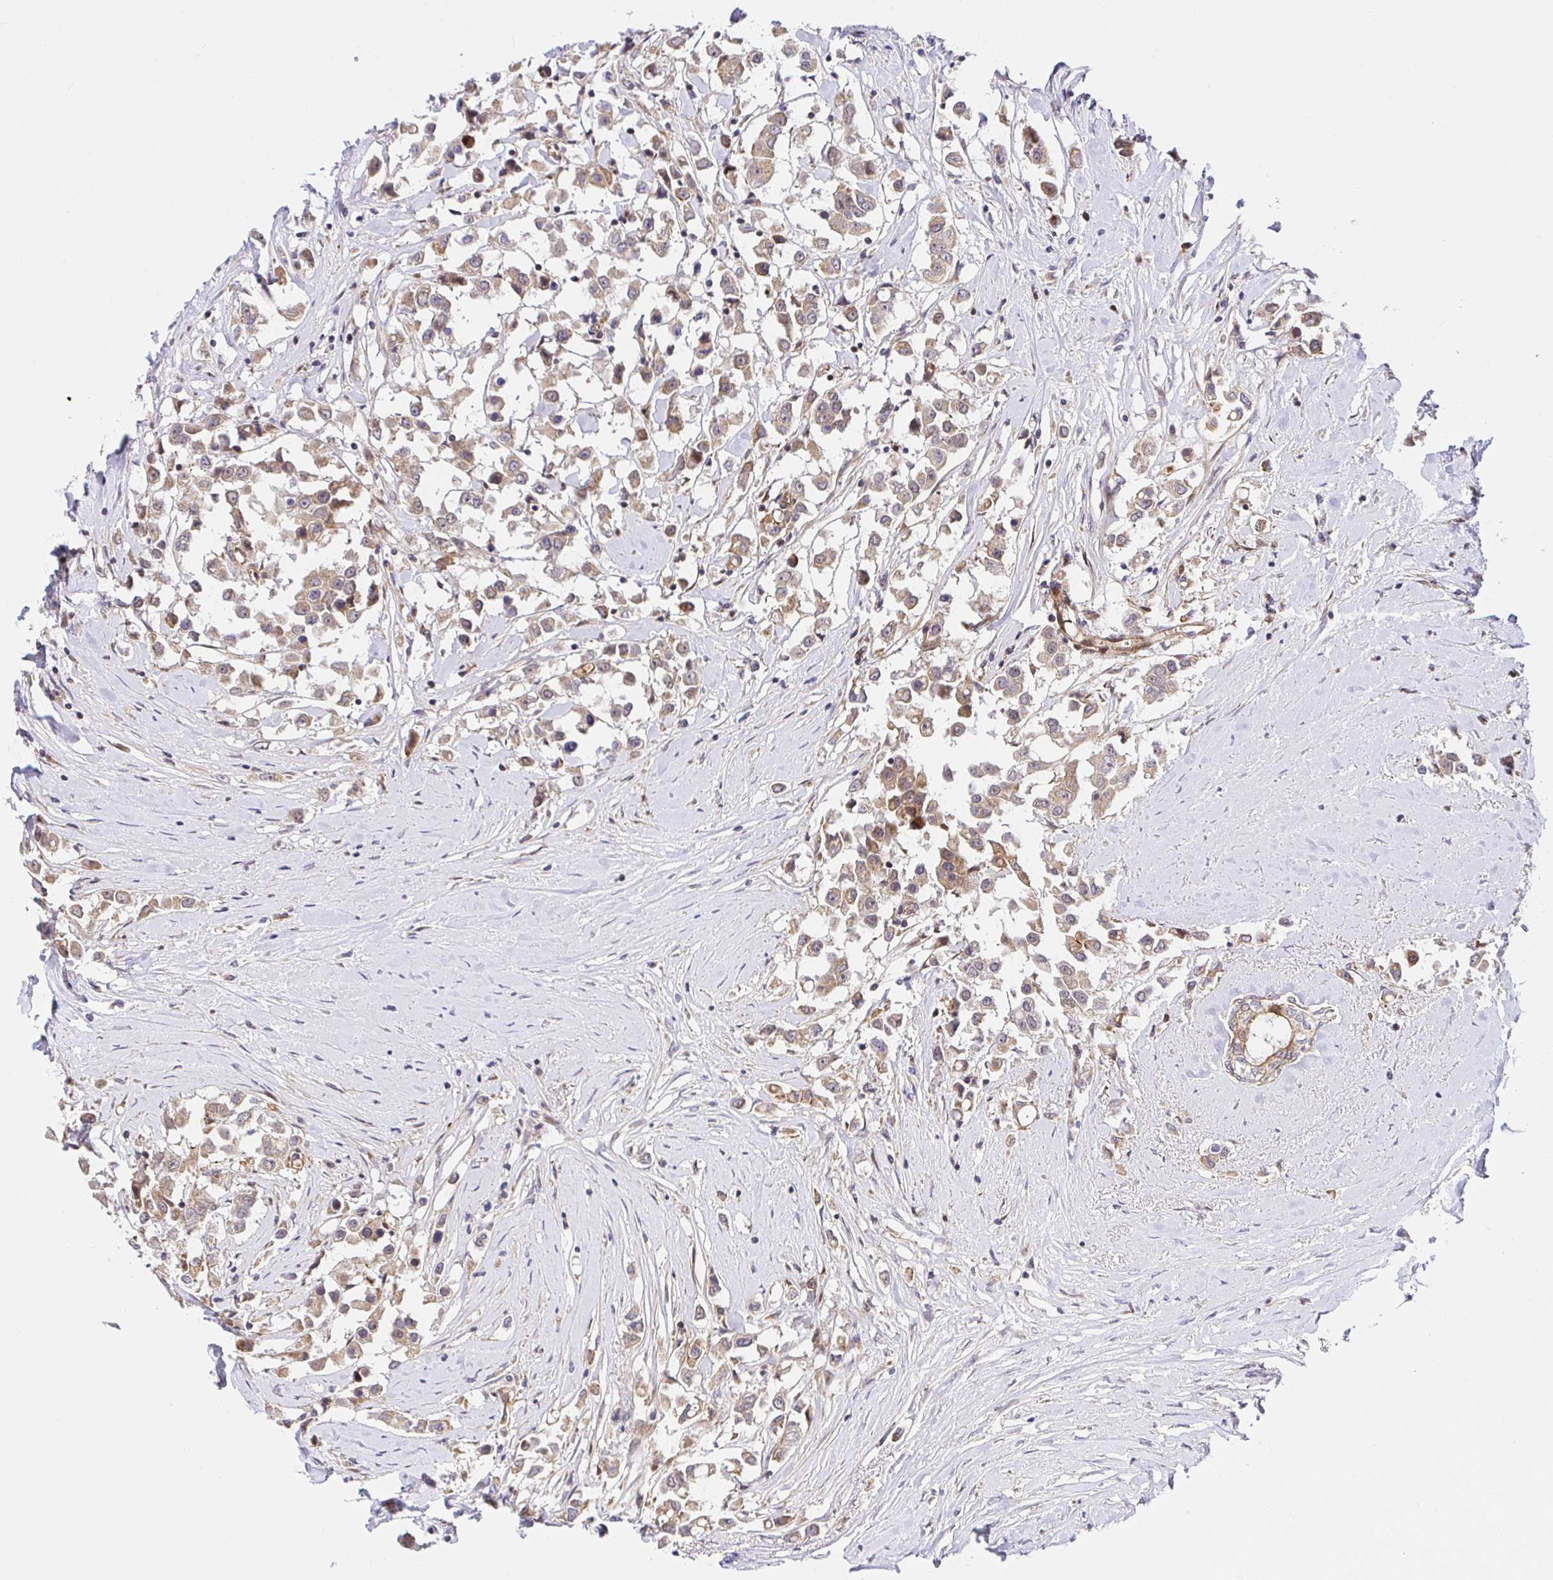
{"staining": {"intensity": "weak", "quantity": ">75%", "location": "cytoplasmic/membranous"}, "tissue": "breast cancer", "cell_type": "Tumor cells", "image_type": "cancer", "snomed": [{"axis": "morphology", "description": "Duct carcinoma"}, {"axis": "topography", "description": "Breast"}], "caption": "Immunohistochemical staining of breast intraductal carcinoma demonstrates weak cytoplasmic/membranous protein staining in approximately >75% of tumor cells. (brown staining indicates protein expression, while blue staining denotes nuclei).", "gene": "TRIM55", "patient": {"sex": "female", "age": 61}}